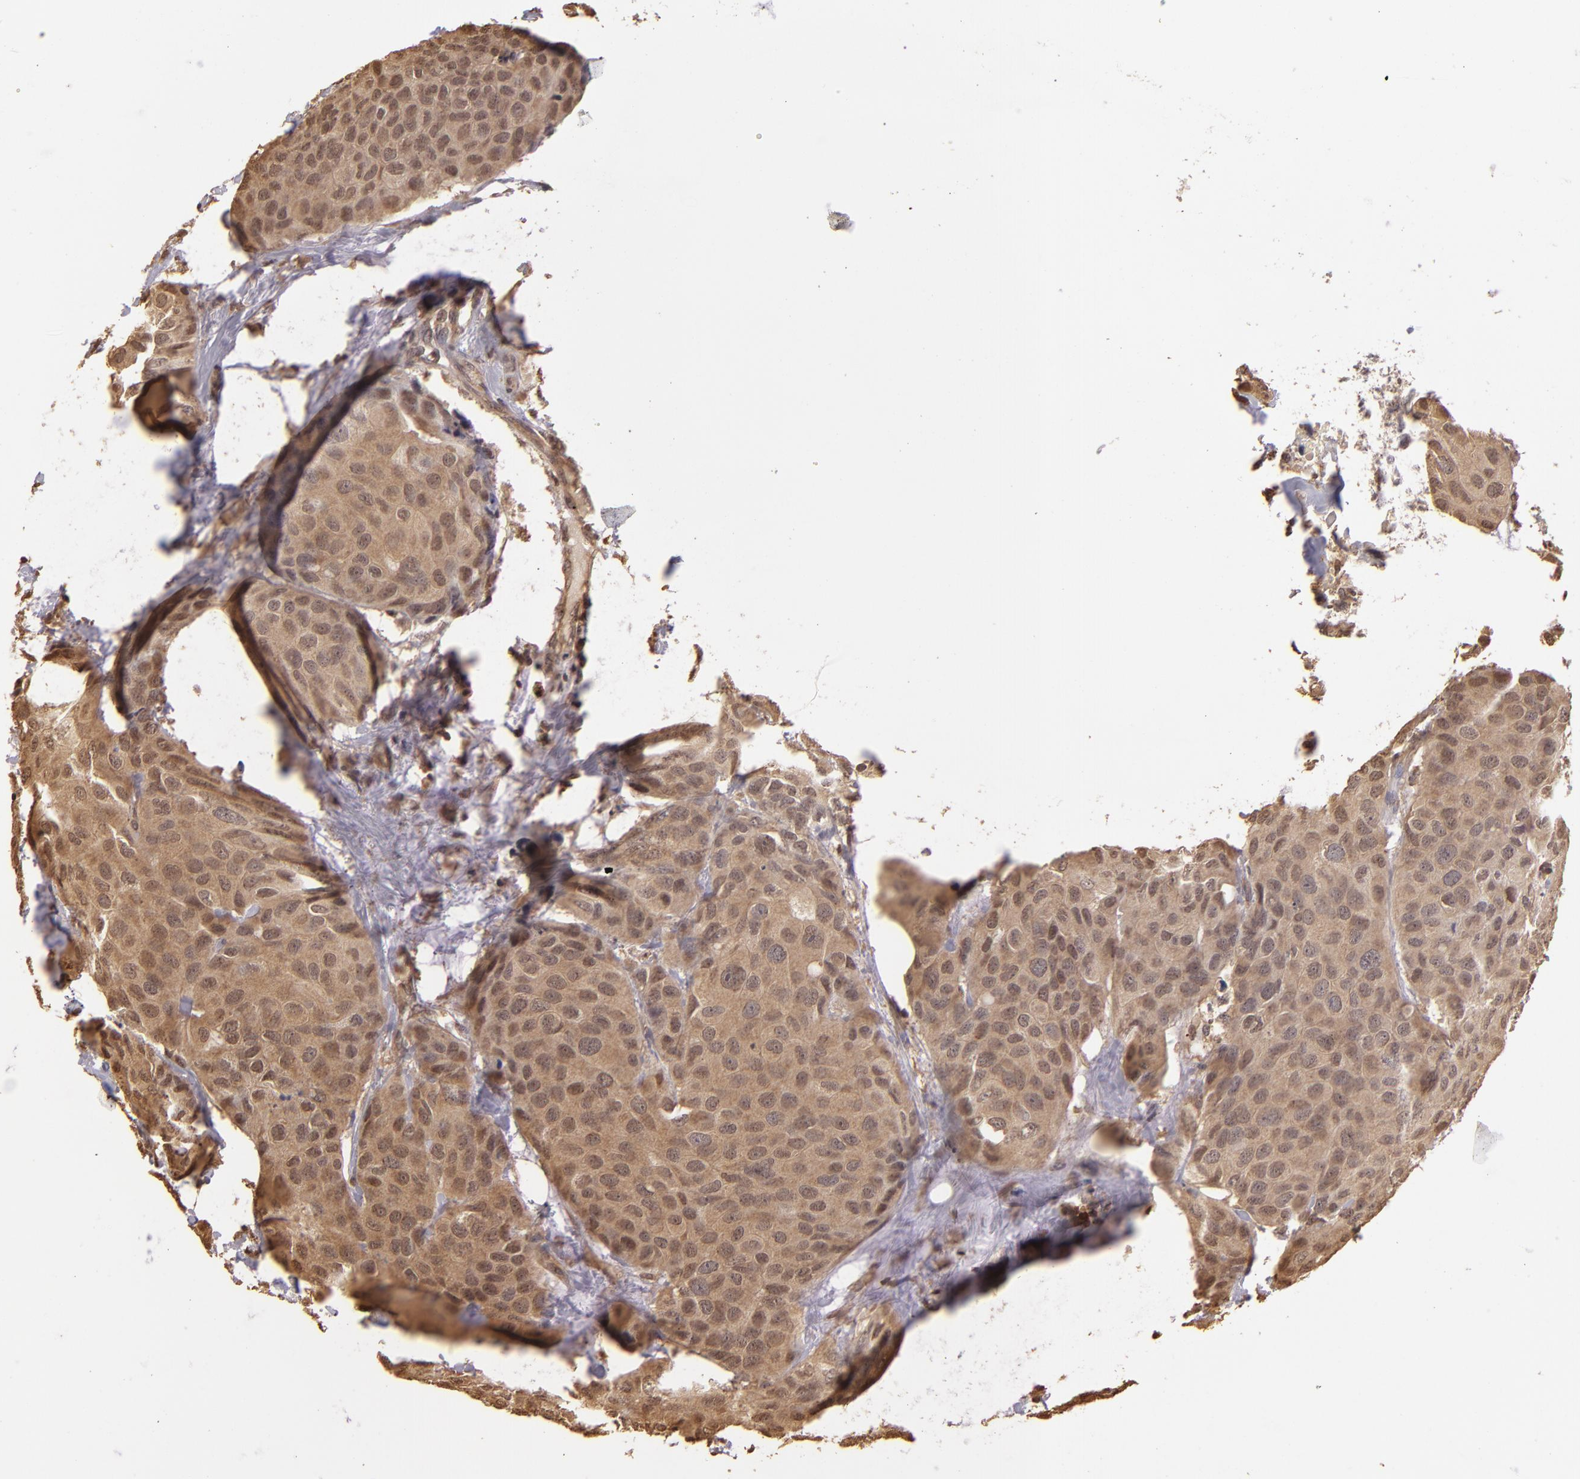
{"staining": {"intensity": "weak", "quantity": ">75%", "location": "cytoplasmic/membranous"}, "tissue": "breast cancer", "cell_type": "Tumor cells", "image_type": "cancer", "snomed": [{"axis": "morphology", "description": "Duct carcinoma"}, {"axis": "topography", "description": "Breast"}], "caption": "DAB immunohistochemical staining of human breast invasive ductal carcinoma shows weak cytoplasmic/membranous protein expression in about >75% of tumor cells. (DAB IHC, brown staining for protein, blue staining for nuclei).", "gene": "ARPC2", "patient": {"sex": "female", "age": 68}}